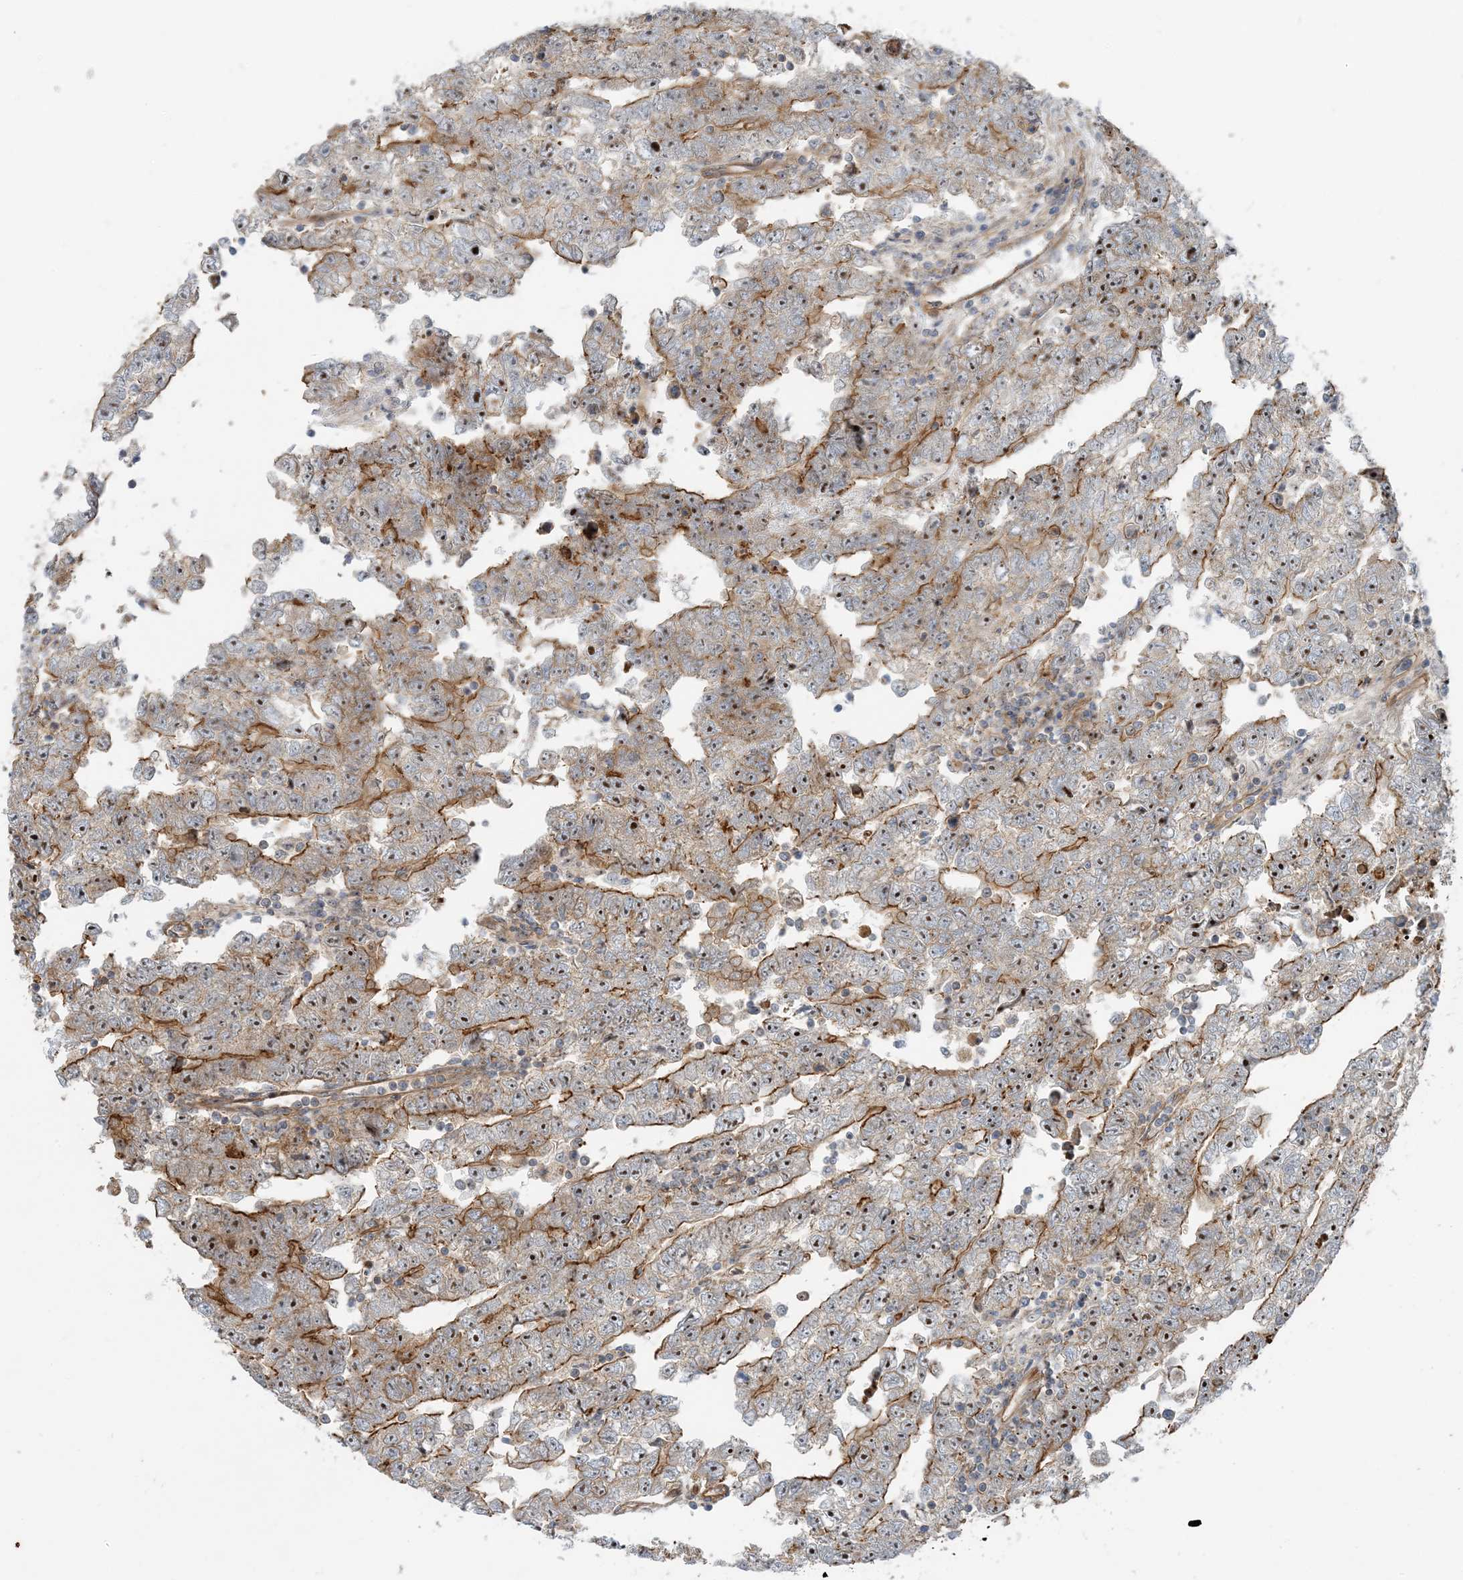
{"staining": {"intensity": "moderate", "quantity": ">75%", "location": "cytoplasmic/membranous,nuclear"}, "tissue": "testis cancer", "cell_type": "Tumor cells", "image_type": "cancer", "snomed": [{"axis": "morphology", "description": "Carcinoma, Embryonal, NOS"}, {"axis": "topography", "description": "Testis"}], "caption": "Immunohistochemistry (IHC) photomicrograph of testis cancer (embryonal carcinoma) stained for a protein (brown), which shows medium levels of moderate cytoplasmic/membranous and nuclear positivity in approximately >75% of tumor cells.", "gene": "MYL5", "patient": {"sex": "male", "age": 25}}